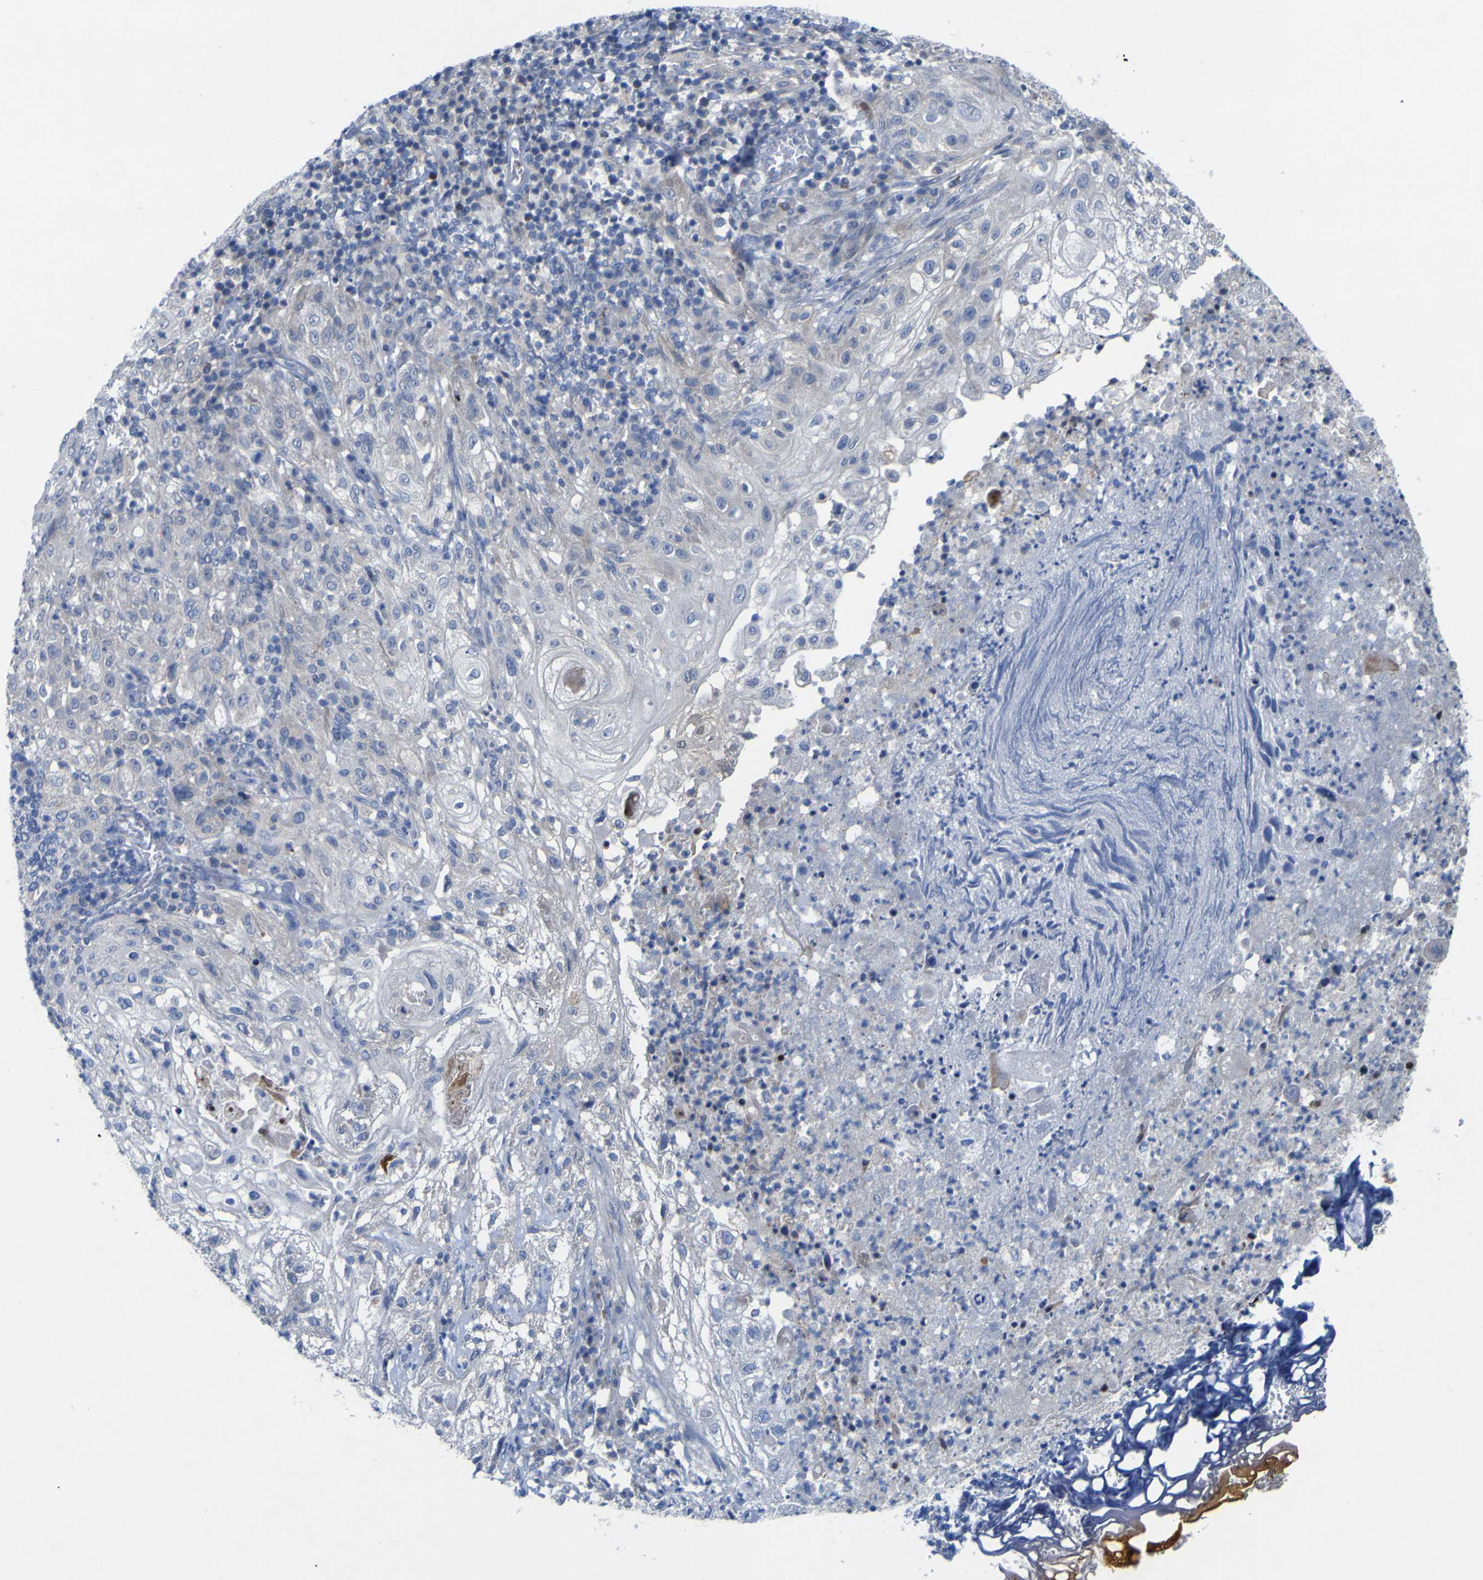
{"staining": {"intensity": "negative", "quantity": "none", "location": "none"}, "tissue": "lung cancer", "cell_type": "Tumor cells", "image_type": "cancer", "snomed": [{"axis": "morphology", "description": "Inflammation, NOS"}, {"axis": "morphology", "description": "Squamous cell carcinoma, NOS"}, {"axis": "topography", "description": "Lymph node"}, {"axis": "topography", "description": "Soft tissue"}, {"axis": "topography", "description": "Lung"}], "caption": "Lung cancer (squamous cell carcinoma) was stained to show a protein in brown. There is no significant expression in tumor cells. The staining is performed using DAB (3,3'-diaminobenzidine) brown chromogen with nuclei counter-stained in using hematoxylin.", "gene": "NAV1", "patient": {"sex": "male", "age": 66}}